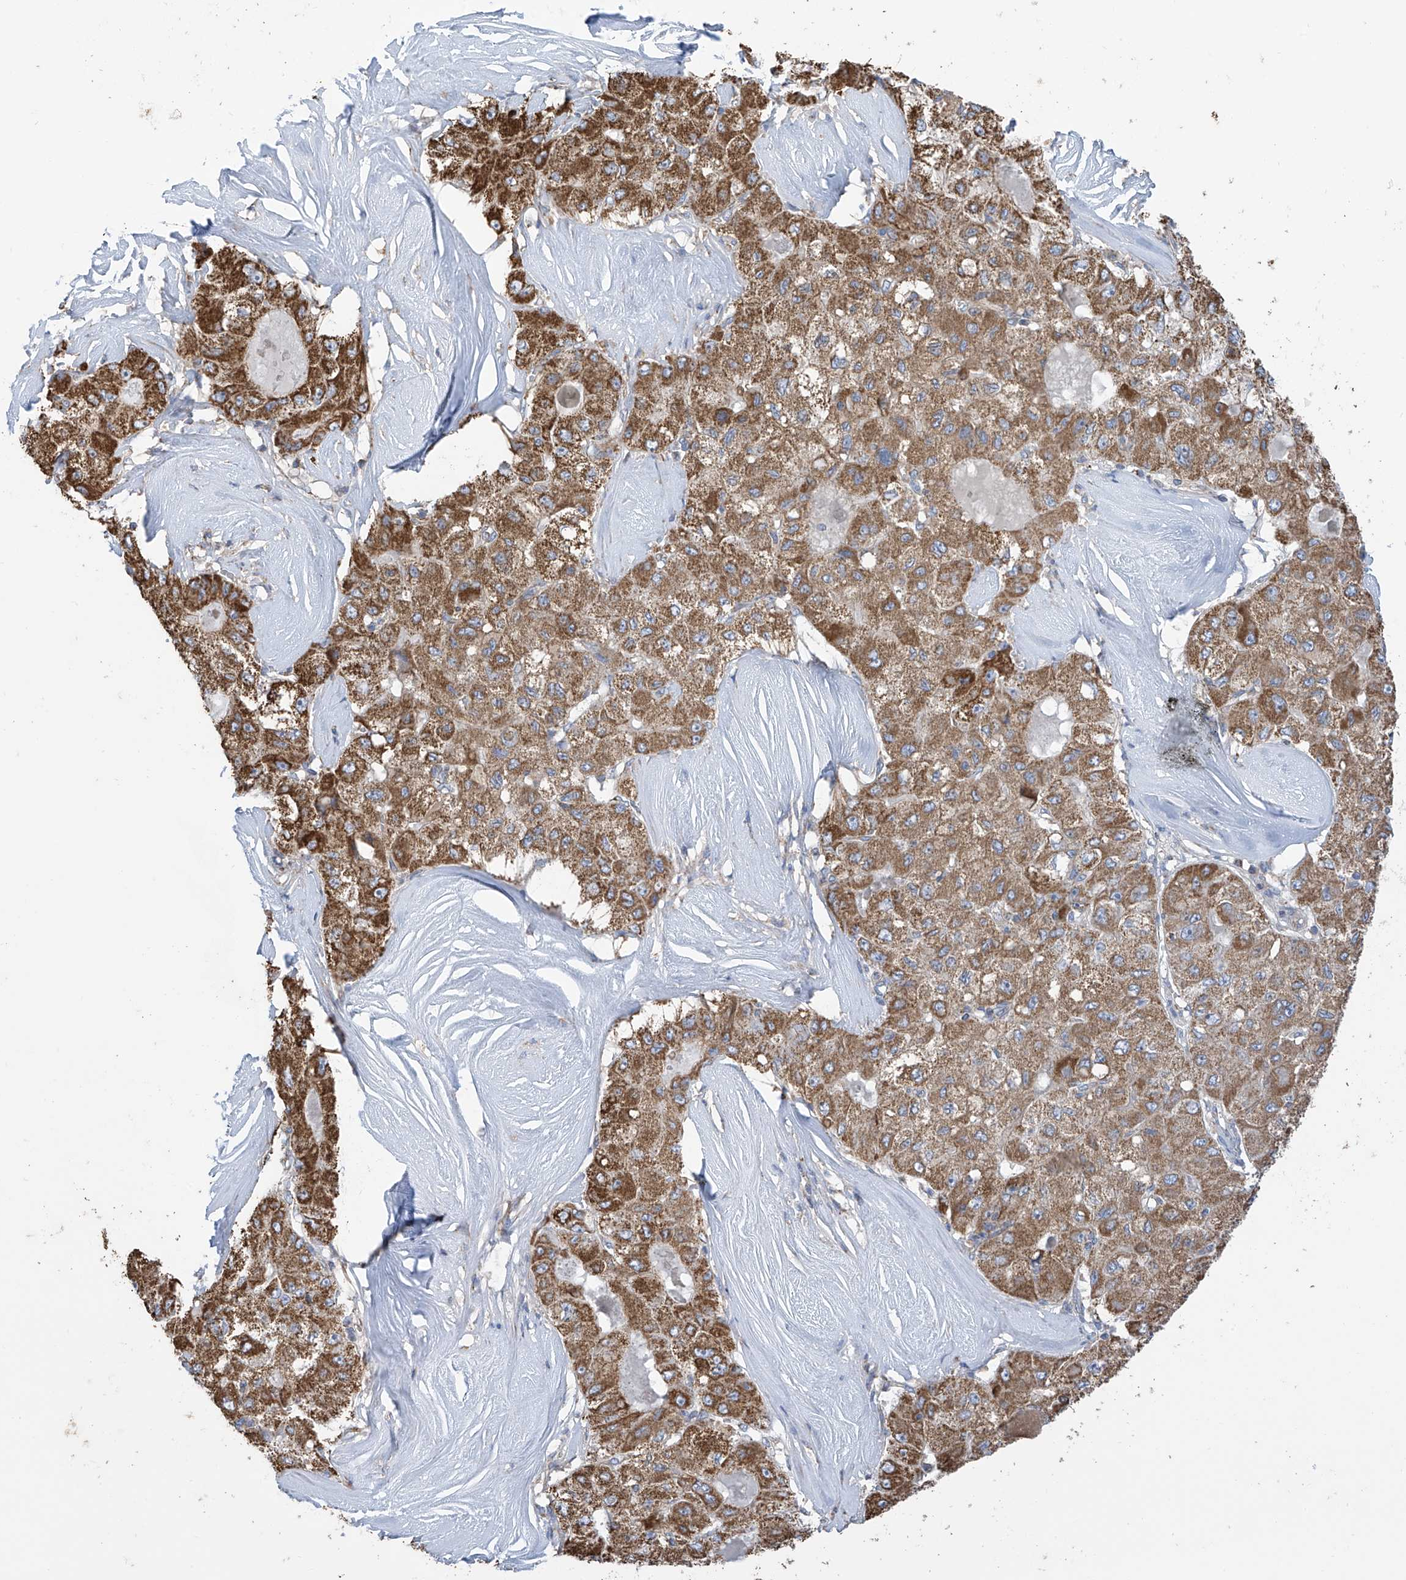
{"staining": {"intensity": "strong", "quantity": ">75%", "location": "cytoplasmic/membranous"}, "tissue": "liver cancer", "cell_type": "Tumor cells", "image_type": "cancer", "snomed": [{"axis": "morphology", "description": "Carcinoma, Hepatocellular, NOS"}, {"axis": "topography", "description": "Liver"}], "caption": "Liver hepatocellular carcinoma was stained to show a protein in brown. There is high levels of strong cytoplasmic/membranous expression in about >75% of tumor cells. (DAB IHC, brown staining for protein, blue staining for nuclei).", "gene": "PNPT1", "patient": {"sex": "male", "age": 80}}